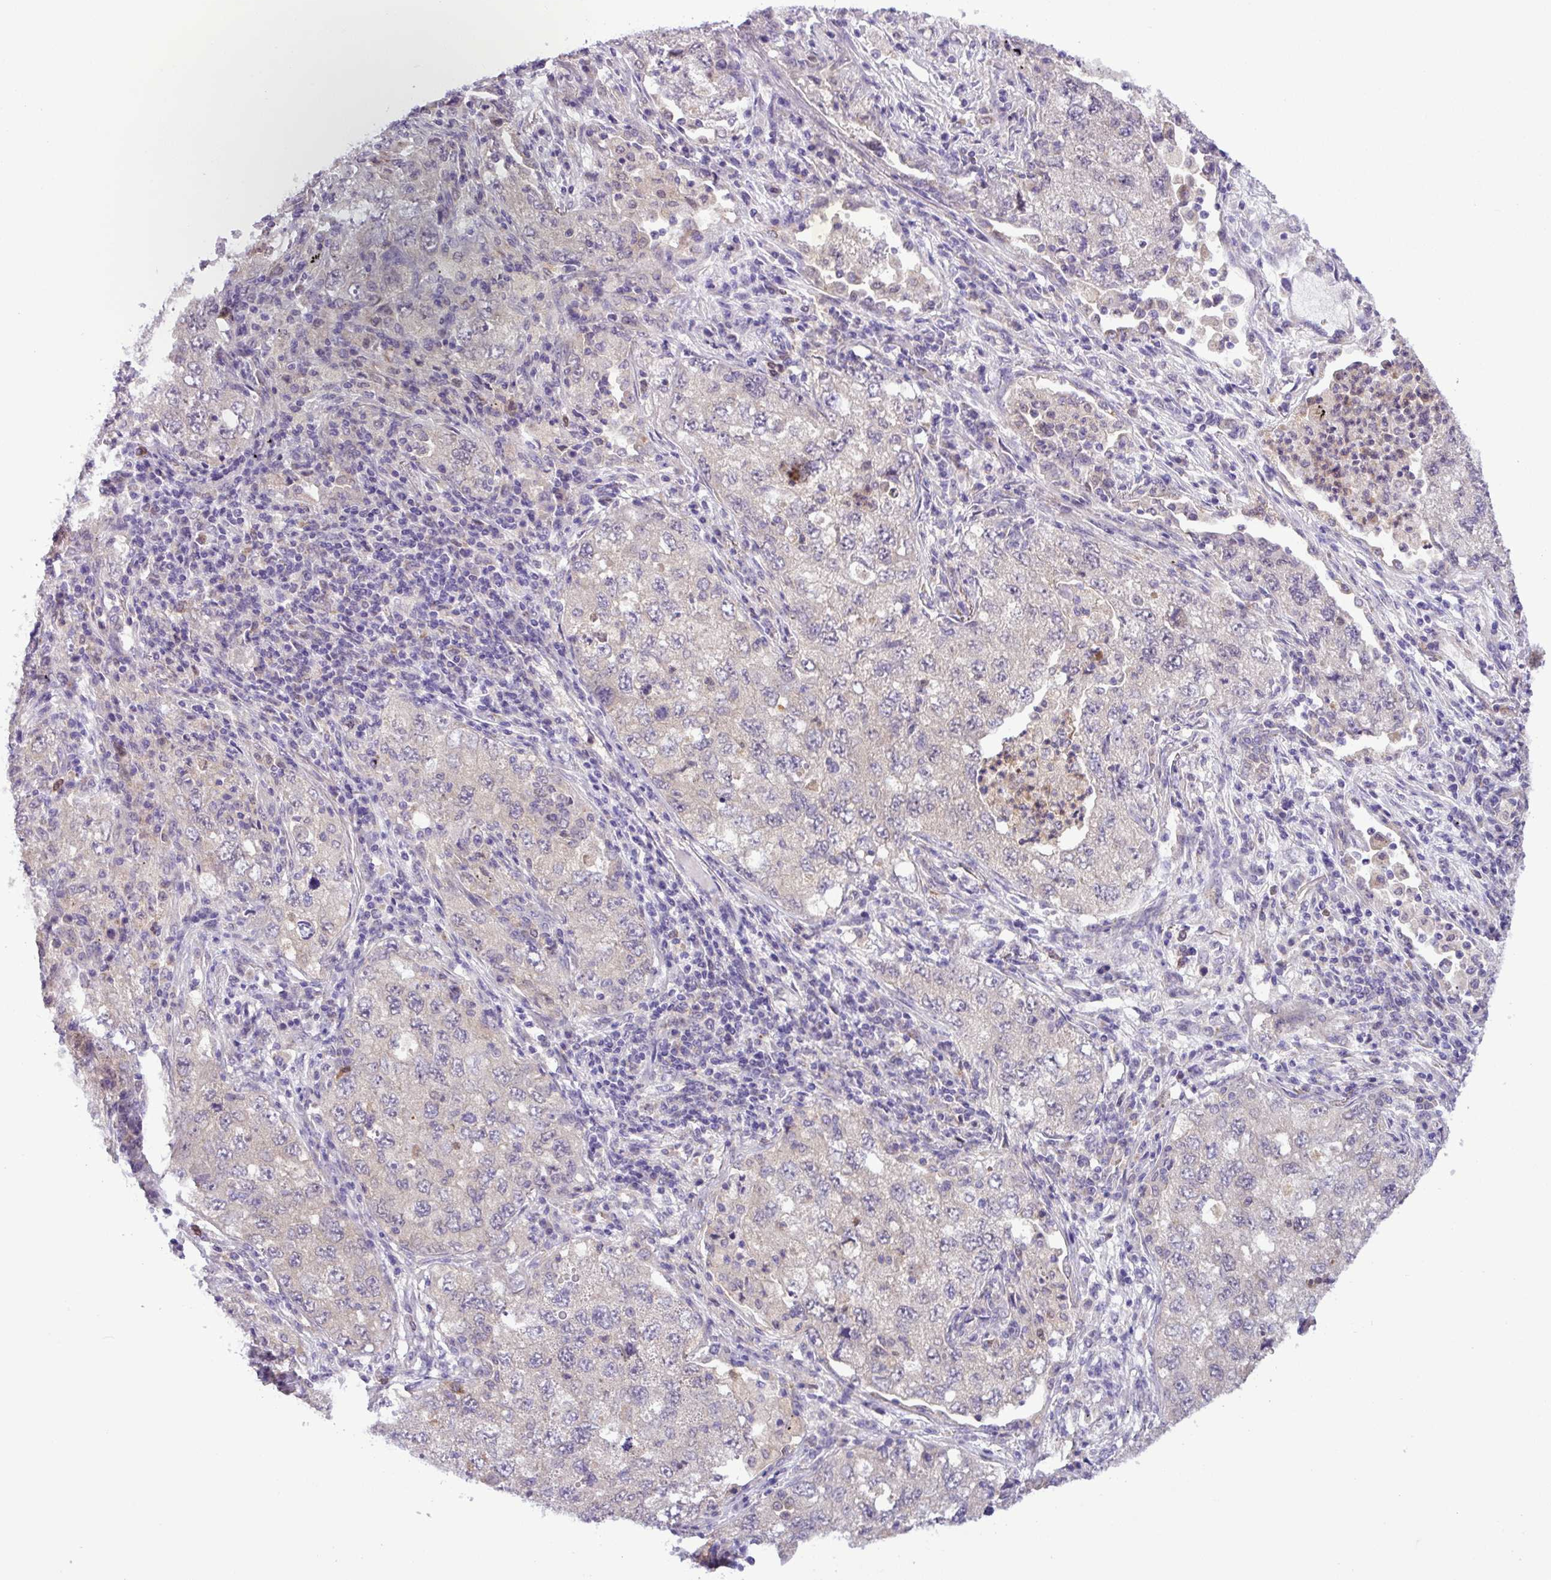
{"staining": {"intensity": "negative", "quantity": "none", "location": "none"}, "tissue": "lung cancer", "cell_type": "Tumor cells", "image_type": "cancer", "snomed": [{"axis": "morphology", "description": "Adenocarcinoma, NOS"}, {"axis": "topography", "description": "Lung"}], "caption": "The photomicrograph demonstrates no significant positivity in tumor cells of lung cancer (adenocarcinoma).", "gene": "TONSL", "patient": {"sex": "female", "age": 57}}